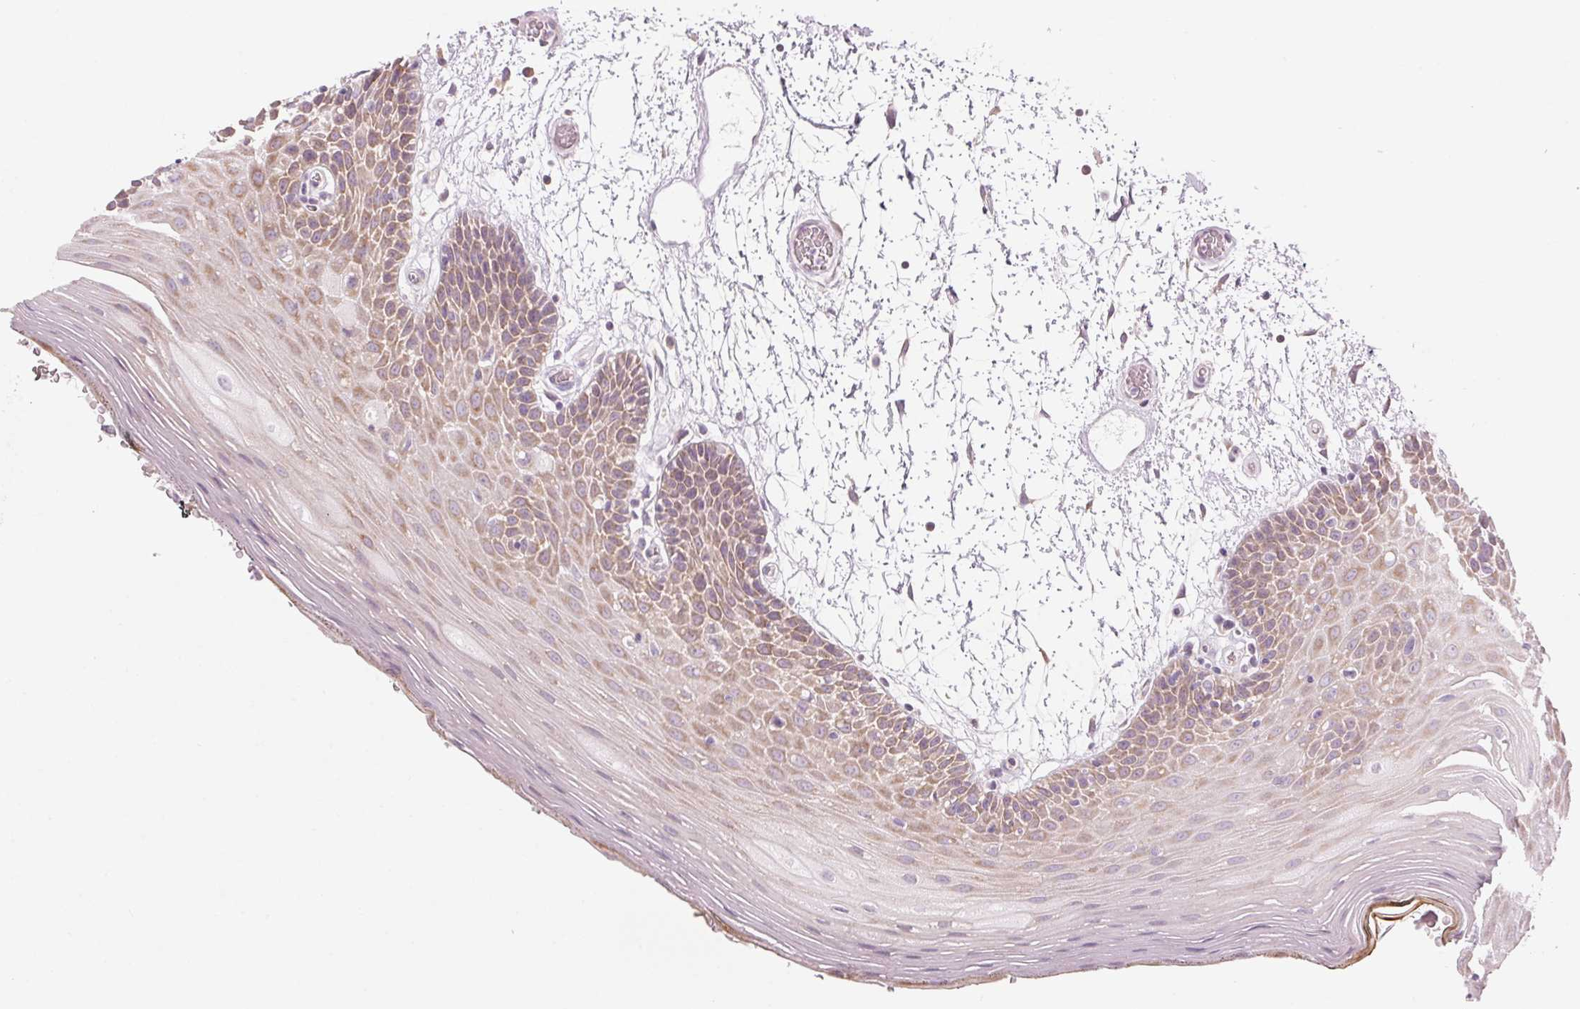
{"staining": {"intensity": "weak", "quantity": "25%-75%", "location": "cytoplasmic/membranous"}, "tissue": "oral mucosa", "cell_type": "Squamous epithelial cells", "image_type": "normal", "snomed": [{"axis": "morphology", "description": "Normal tissue, NOS"}, {"axis": "morphology", "description": "Squamous cell carcinoma, NOS"}, {"axis": "topography", "description": "Oral tissue"}, {"axis": "topography", "description": "Head-Neck"}], "caption": "A brown stain shows weak cytoplasmic/membranous positivity of a protein in squamous epithelial cells of benign oral mucosa. (DAB (3,3'-diaminobenzidine) = brown stain, brightfield microscopy at high magnification).", "gene": "GNMT", "patient": {"sex": "male", "age": 52}}